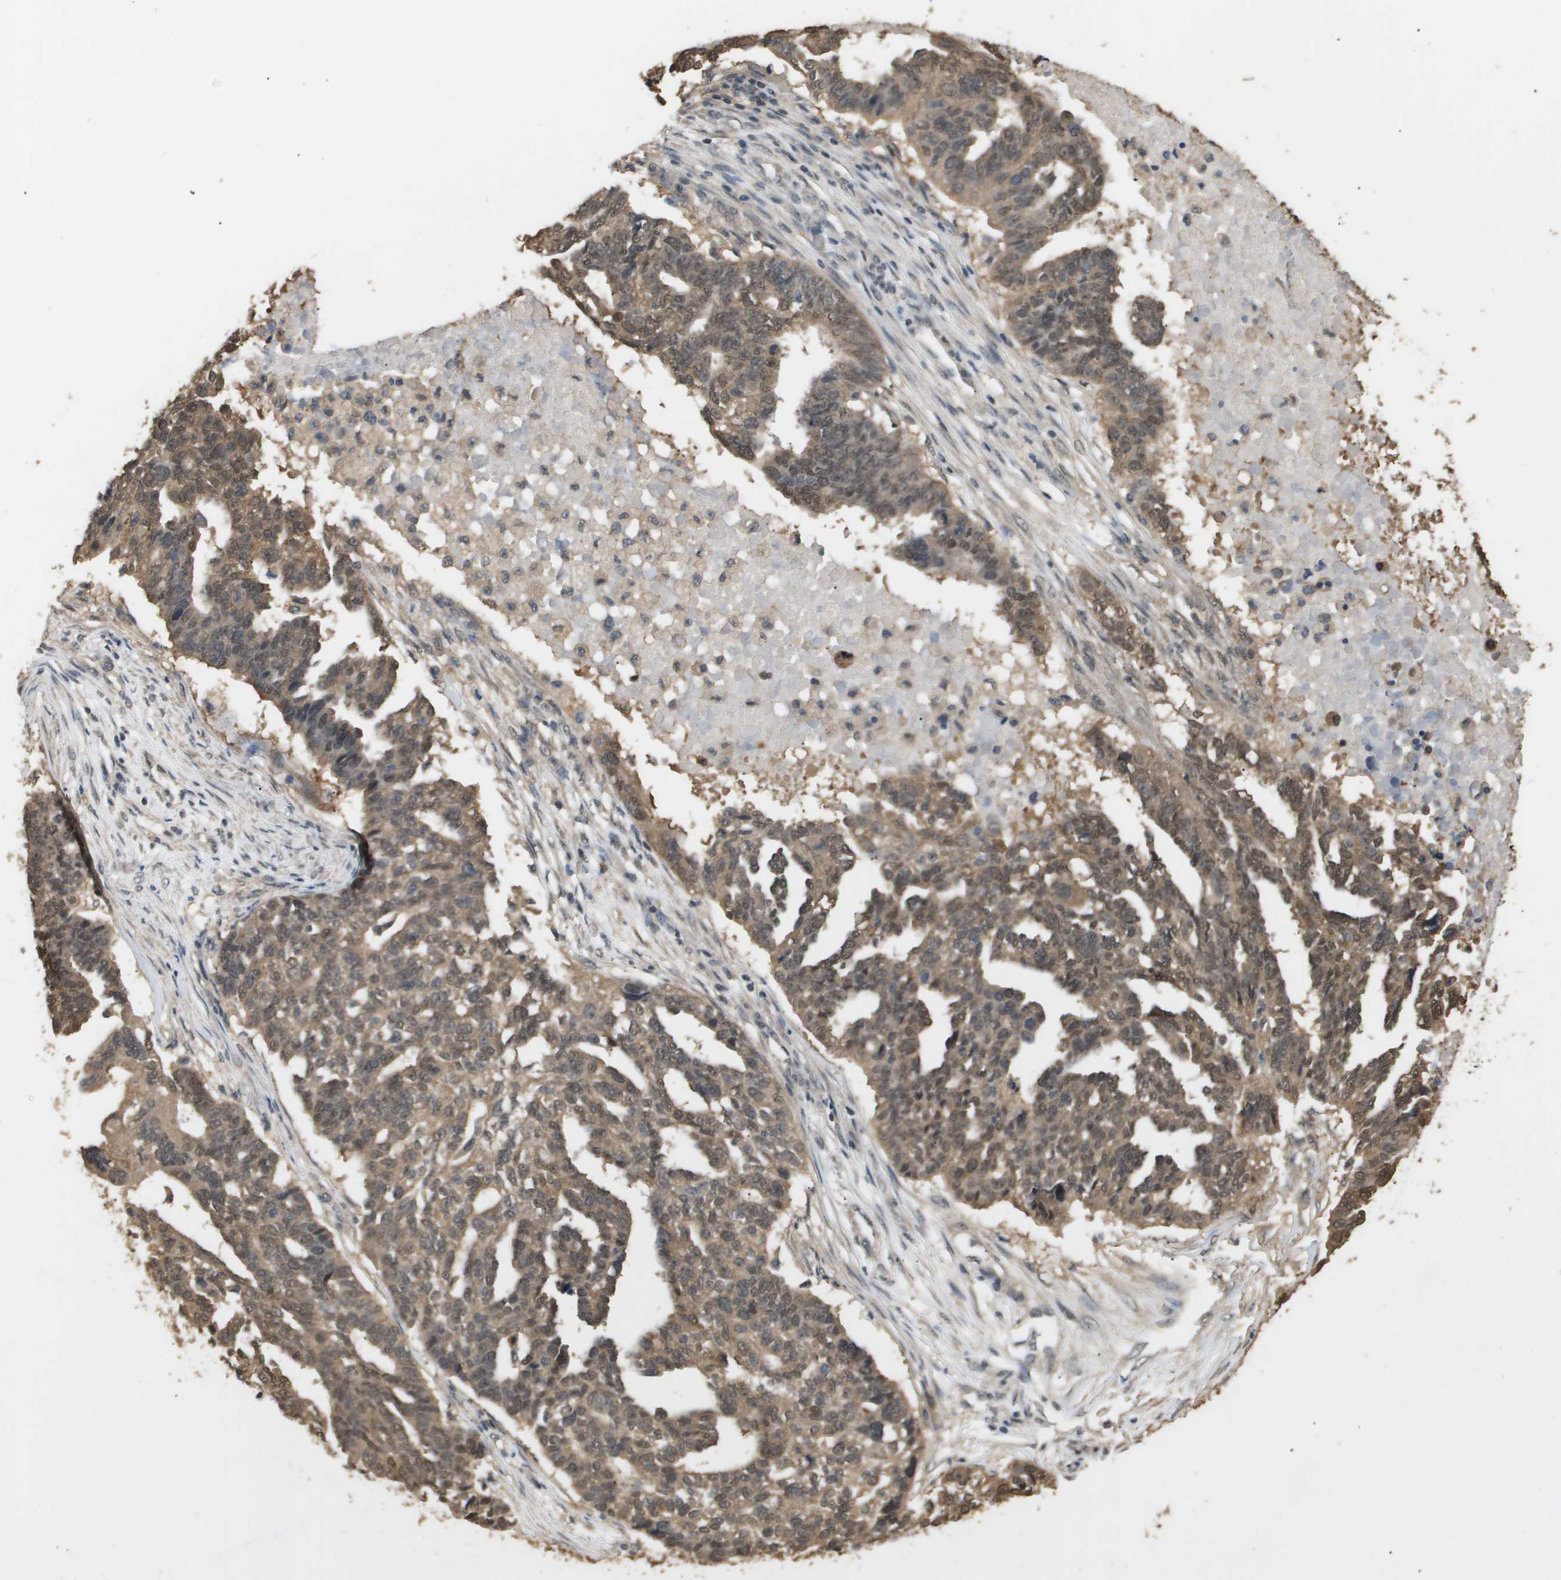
{"staining": {"intensity": "moderate", "quantity": ">75%", "location": "cytoplasmic/membranous,nuclear"}, "tissue": "ovarian cancer", "cell_type": "Tumor cells", "image_type": "cancer", "snomed": [{"axis": "morphology", "description": "Cystadenocarcinoma, serous, NOS"}, {"axis": "topography", "description": "Ovary"}], "caption": "Moderate cytoplasmic/membranous and nuclear expression for a protein is present in approximately >75% of tumor cells of ovarian serous cystadenocarcinoma using immunohistochemistry (IHC).", "gene": "ING1", "patient": {"sex": "female", "age": 59}}